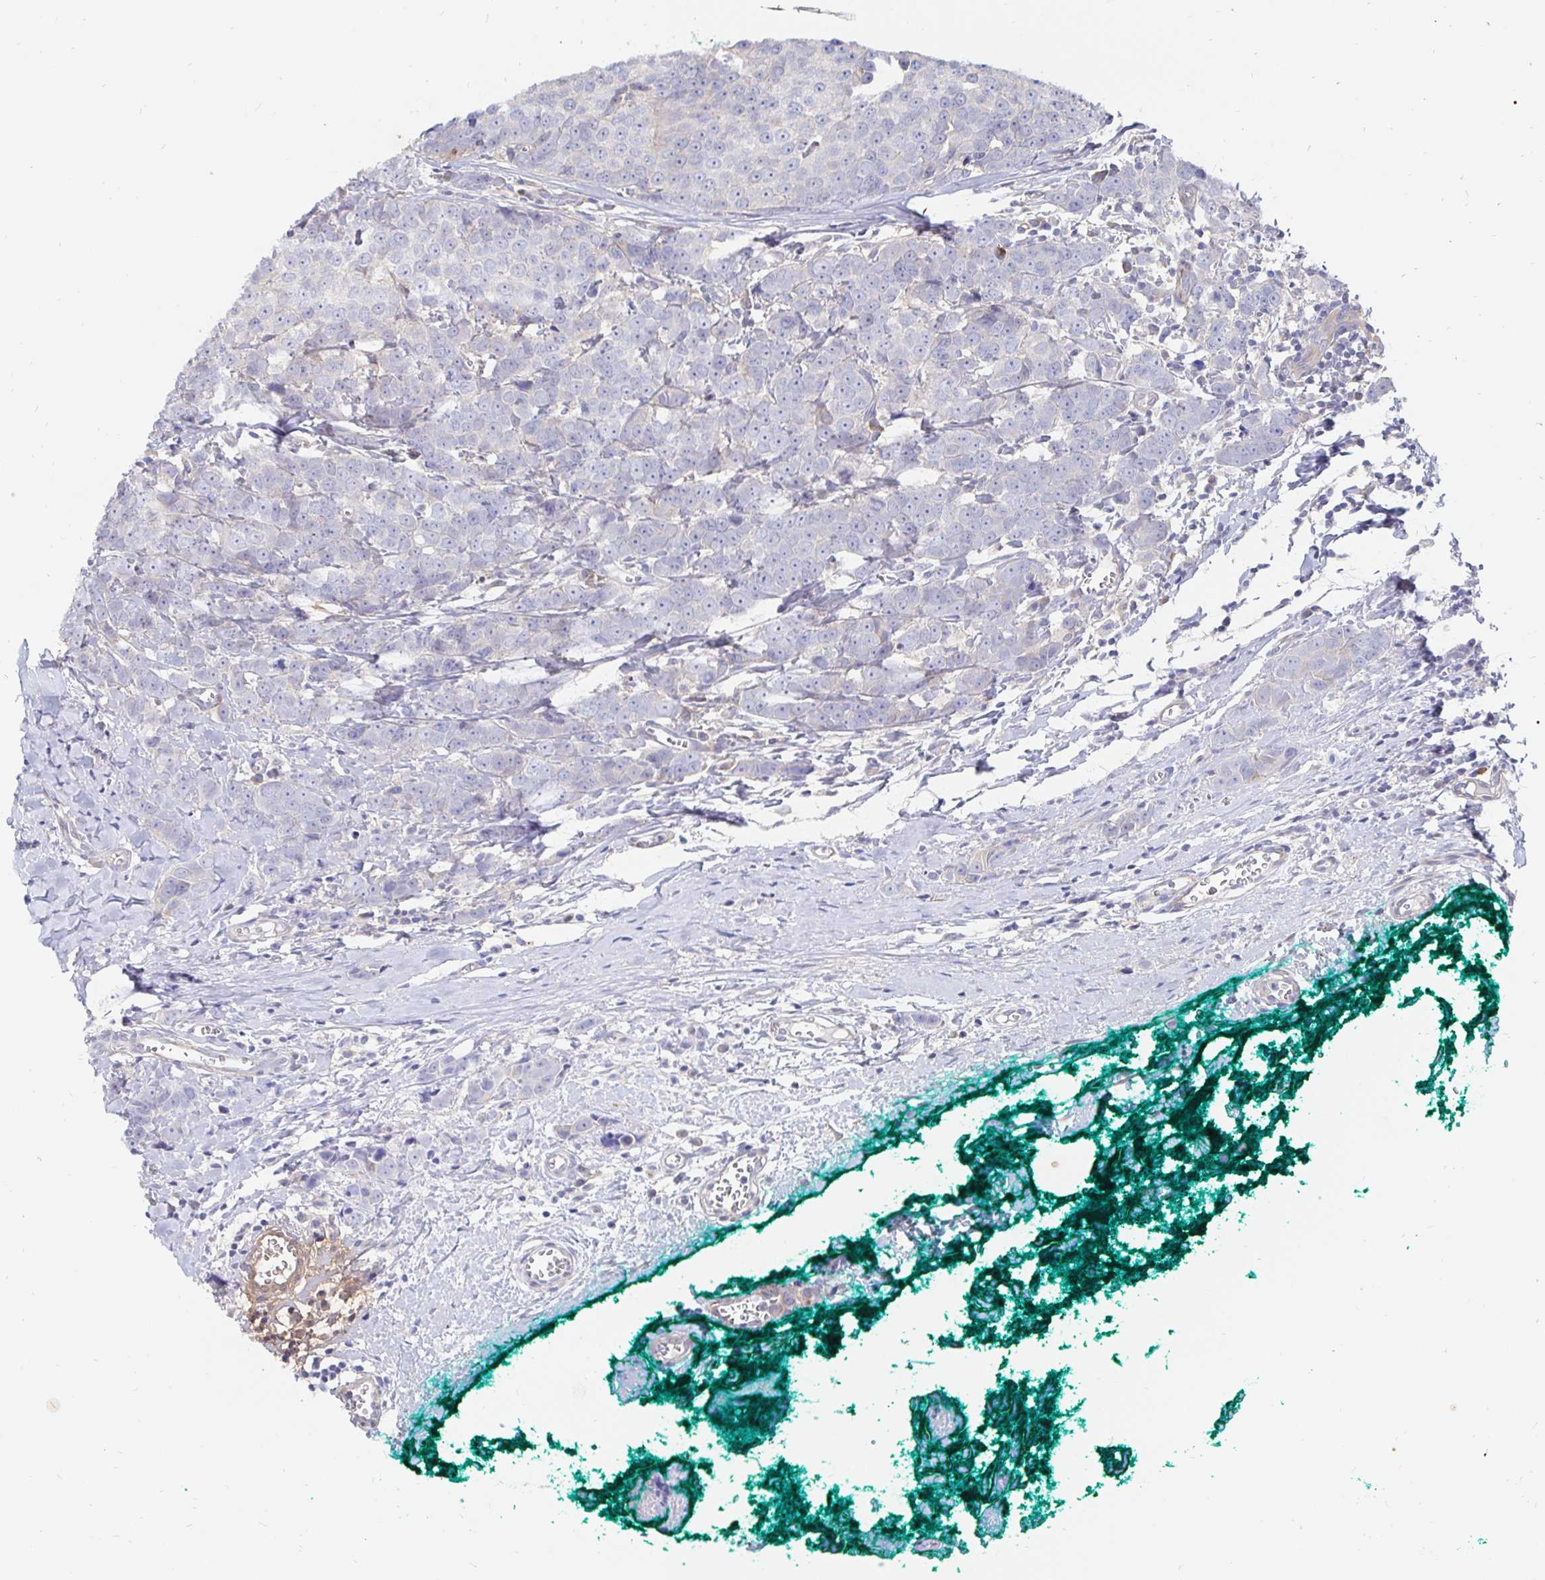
{"staining": {"intensity": "negative", "quantity": "none", "location": "none"}, "tissue": "breast cancer", "cell_type": "Tumor cells", "image_type": "cancer", "snomed": [{"axis": "morphology", "description": "Duct carcinoma"}, {"axis": "topography", "description": "Breast"}], "caption": "Immunohistochemistry (IHC) image of neoplastic tissue: human breast intraductal carcinoma stained with DAB (3,3'-diaminobenzidine) displays no significant protein staining in tumor cells. The staining is performed using DAB brown chromogen with nuclei counter-stained in using hematoxylin.", "gene": "KCTD19", "patient": {"sex": "female", "age": 80}}